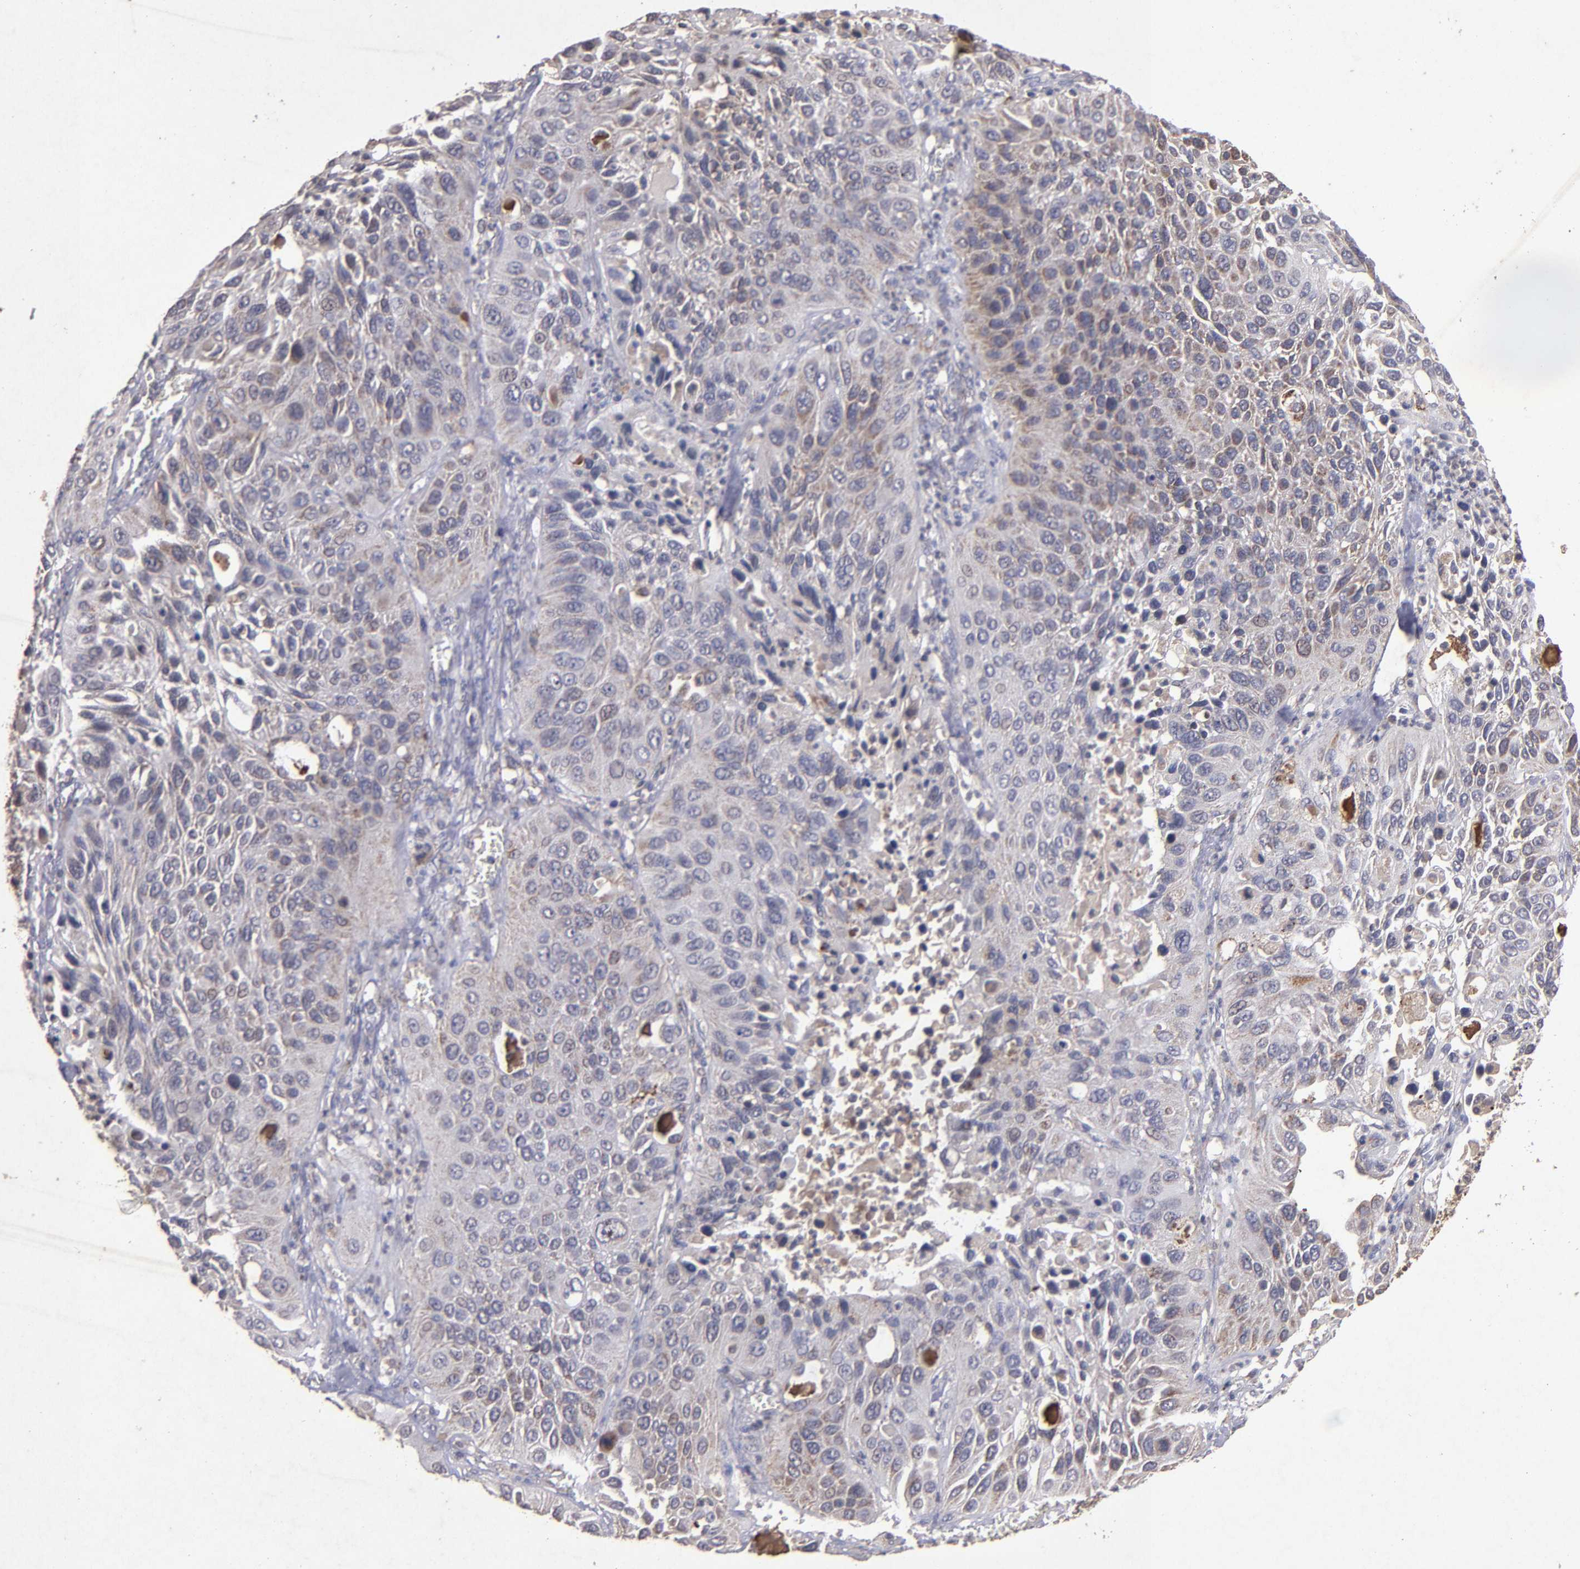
{"staining": {"intensity": "weak", "quantity": "25%-75%", "location": "cytoplasmic/membranous"}, "tissue": "lung cancer", "cell_type": "Tumor cells", "image_type": "cancer", "snomed": [{"axis": "morphology", "description": "Squamous cell carcinoma, NOS"}, {"axis": "topography", "description": "Lung"}], "caption": "Immunohistochemistry (IHC) staining of lung cancer (squamous cell carcinoma), which exhibits low levels of weak cytoplasmic/membranous staining in about 25%-75% of tumor cells indicating weak cytoplasmic/membranous protein staining. The staining was performed using DAB (3,3'-diaminobenzidine) (brown) for protein detection and nuclei were counterstained in hematoxylin (blue).", "gene": "TIMM9", "patient": {"sex": "female", "age": 76}}